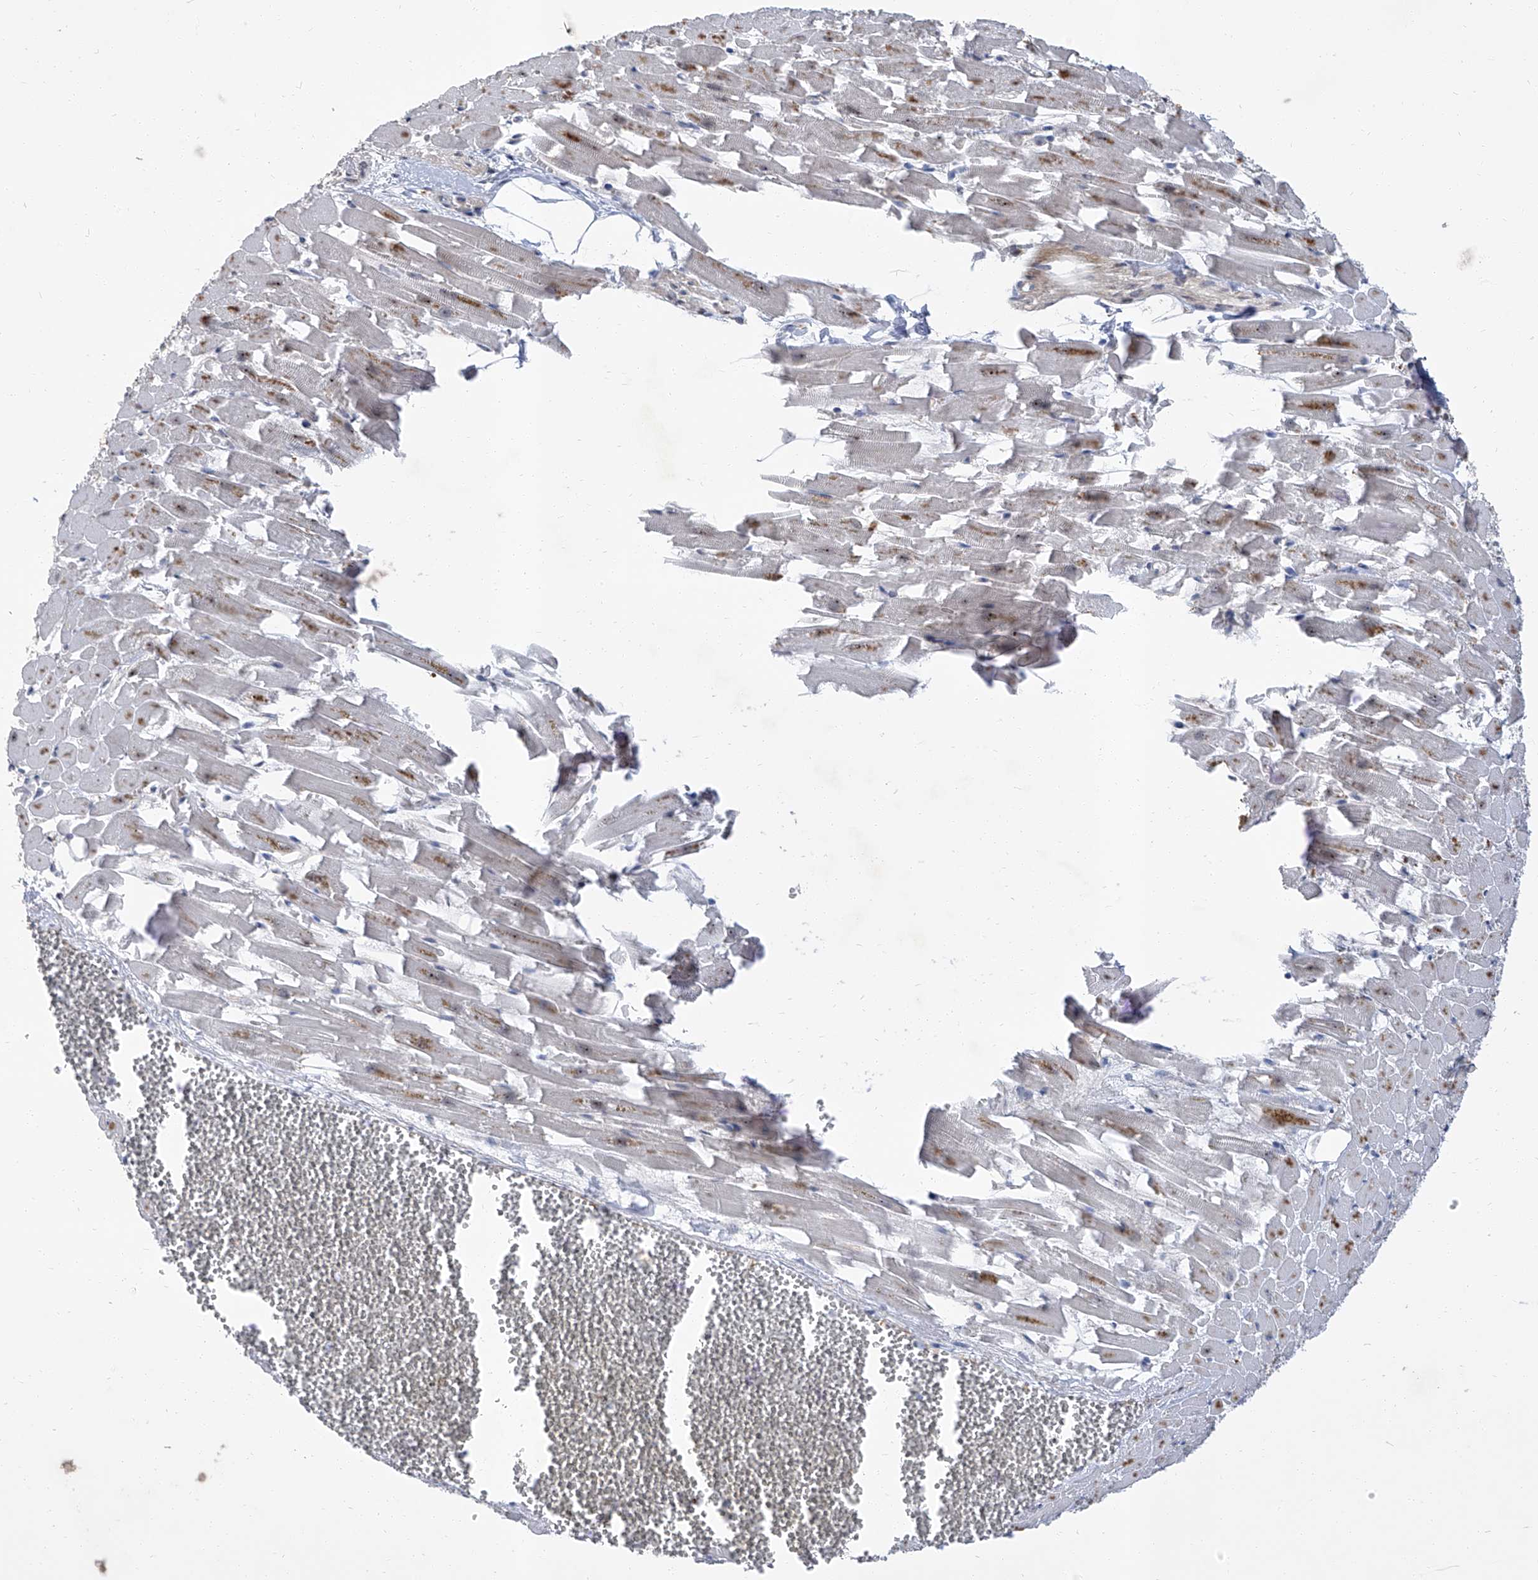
{"staining": {"intensity": "moderate", "quantity": ">75%", "location": "nuclear"}, "tissue": "heart muscle", "cell_type": "Cardiomyocytes", "image_type": "normal", "snomed": [{"axis": "morphology", "description": "Normal tissue, NOS"}, {"axis": "topography", "description": "Heart"}], "caption": "IHC (DAB (3,3'-diaminobenzidine)) staining of unremarkable heart muscle exhibits moderate nuclear protein positivity in approximately >75% of cardiomyocytes. (brown staining indicates protein expression, while blue staining denotes nuclei).", "gene": "CMTR1", "patient": {"sex": "female", "age": 64}}